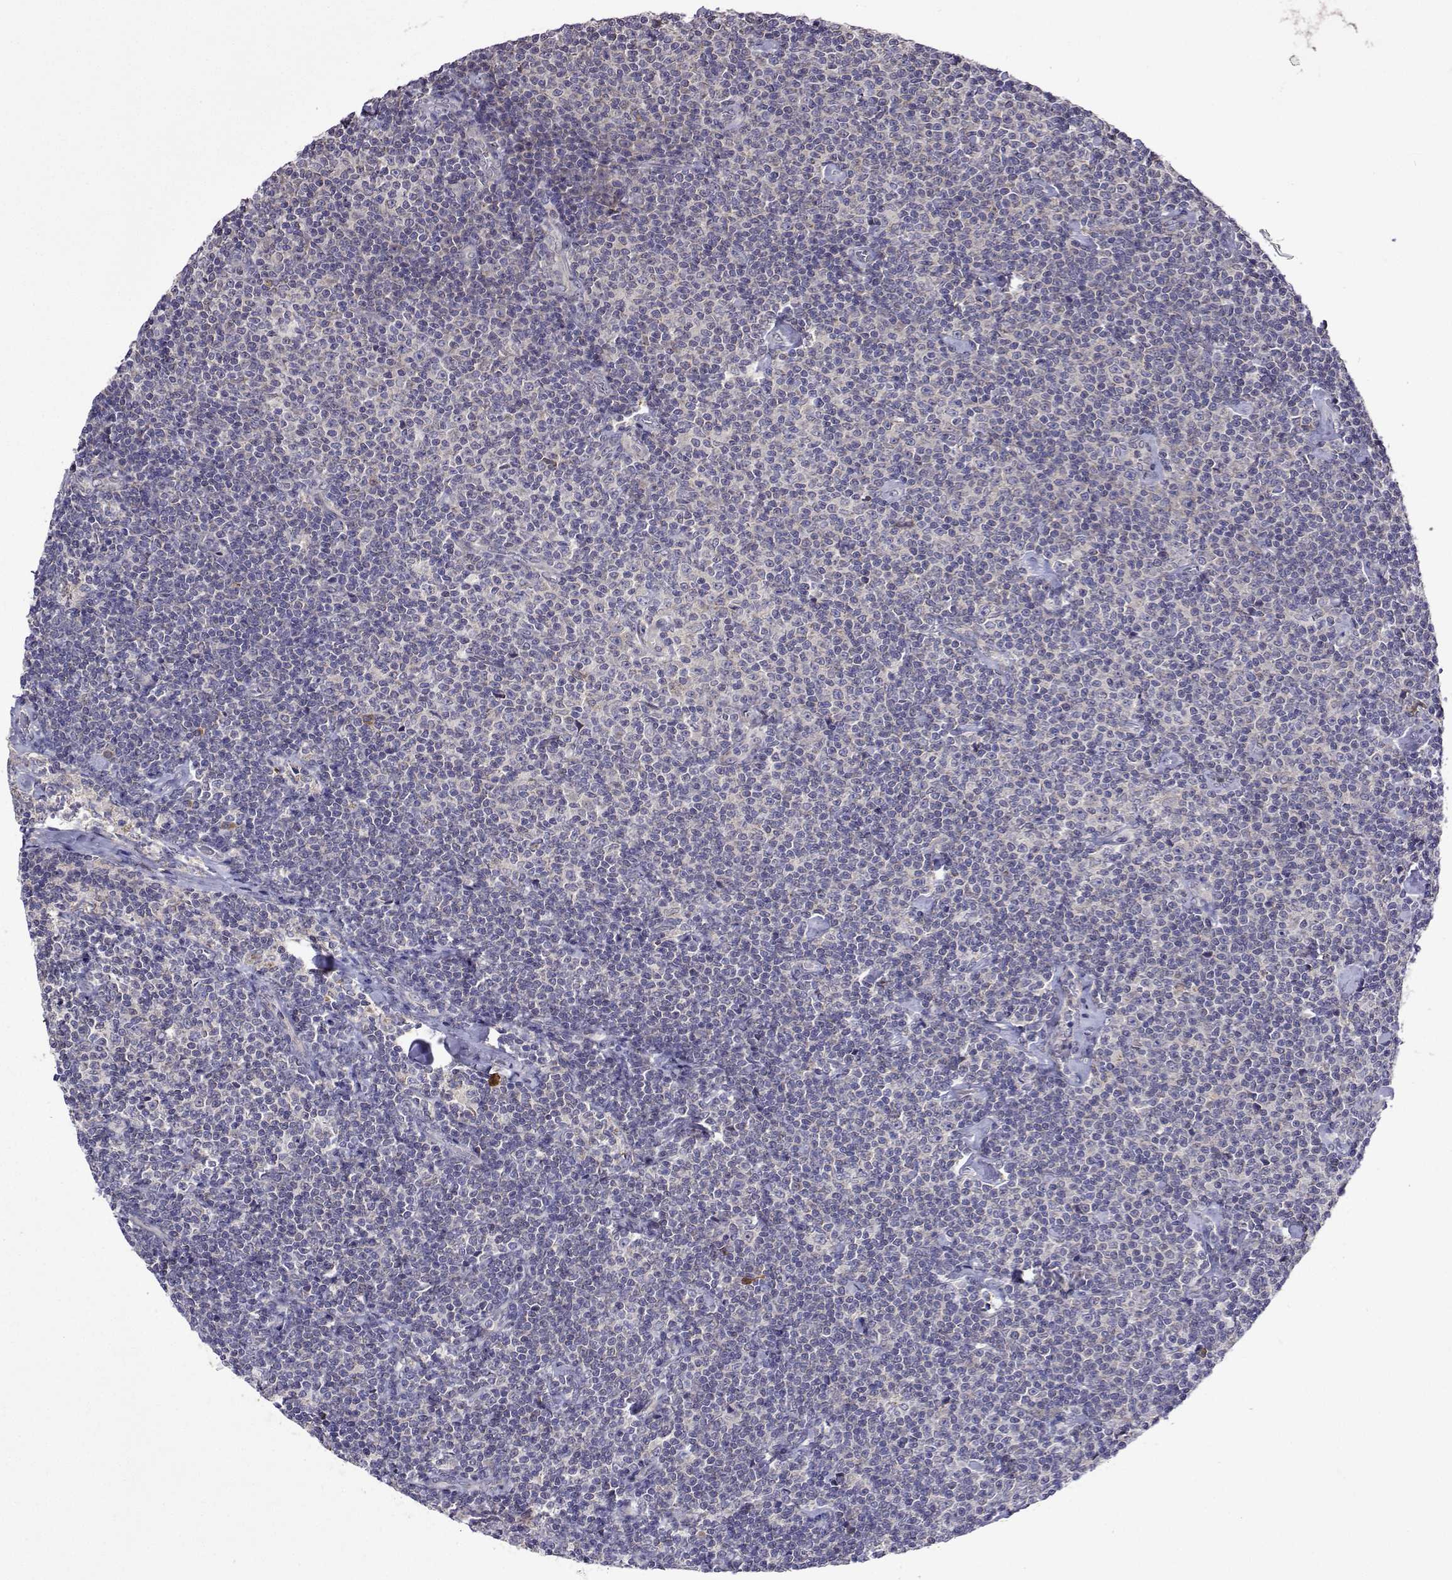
{"staining": {"intensity": "negative", "quantity": "none", "location": "none"}, "tissue": "lymphoma", "cell_type": "Tumor cells", "image_type": "cancer", "snomed": [{"axis": "morphology", "description": "Malignant lymphoma, non-Hodgkin's type, Low grade"}, {"axis": "topography", "description": "Lymph node"}], "caption": "Immunohistochemical staining of human low-grade malignant lymphoma, non-Hodgkin's type demonstrates no significant expression in tumor cells.", "gene": "TARBP2", "patient": {"sex": "male", "age": 81}}